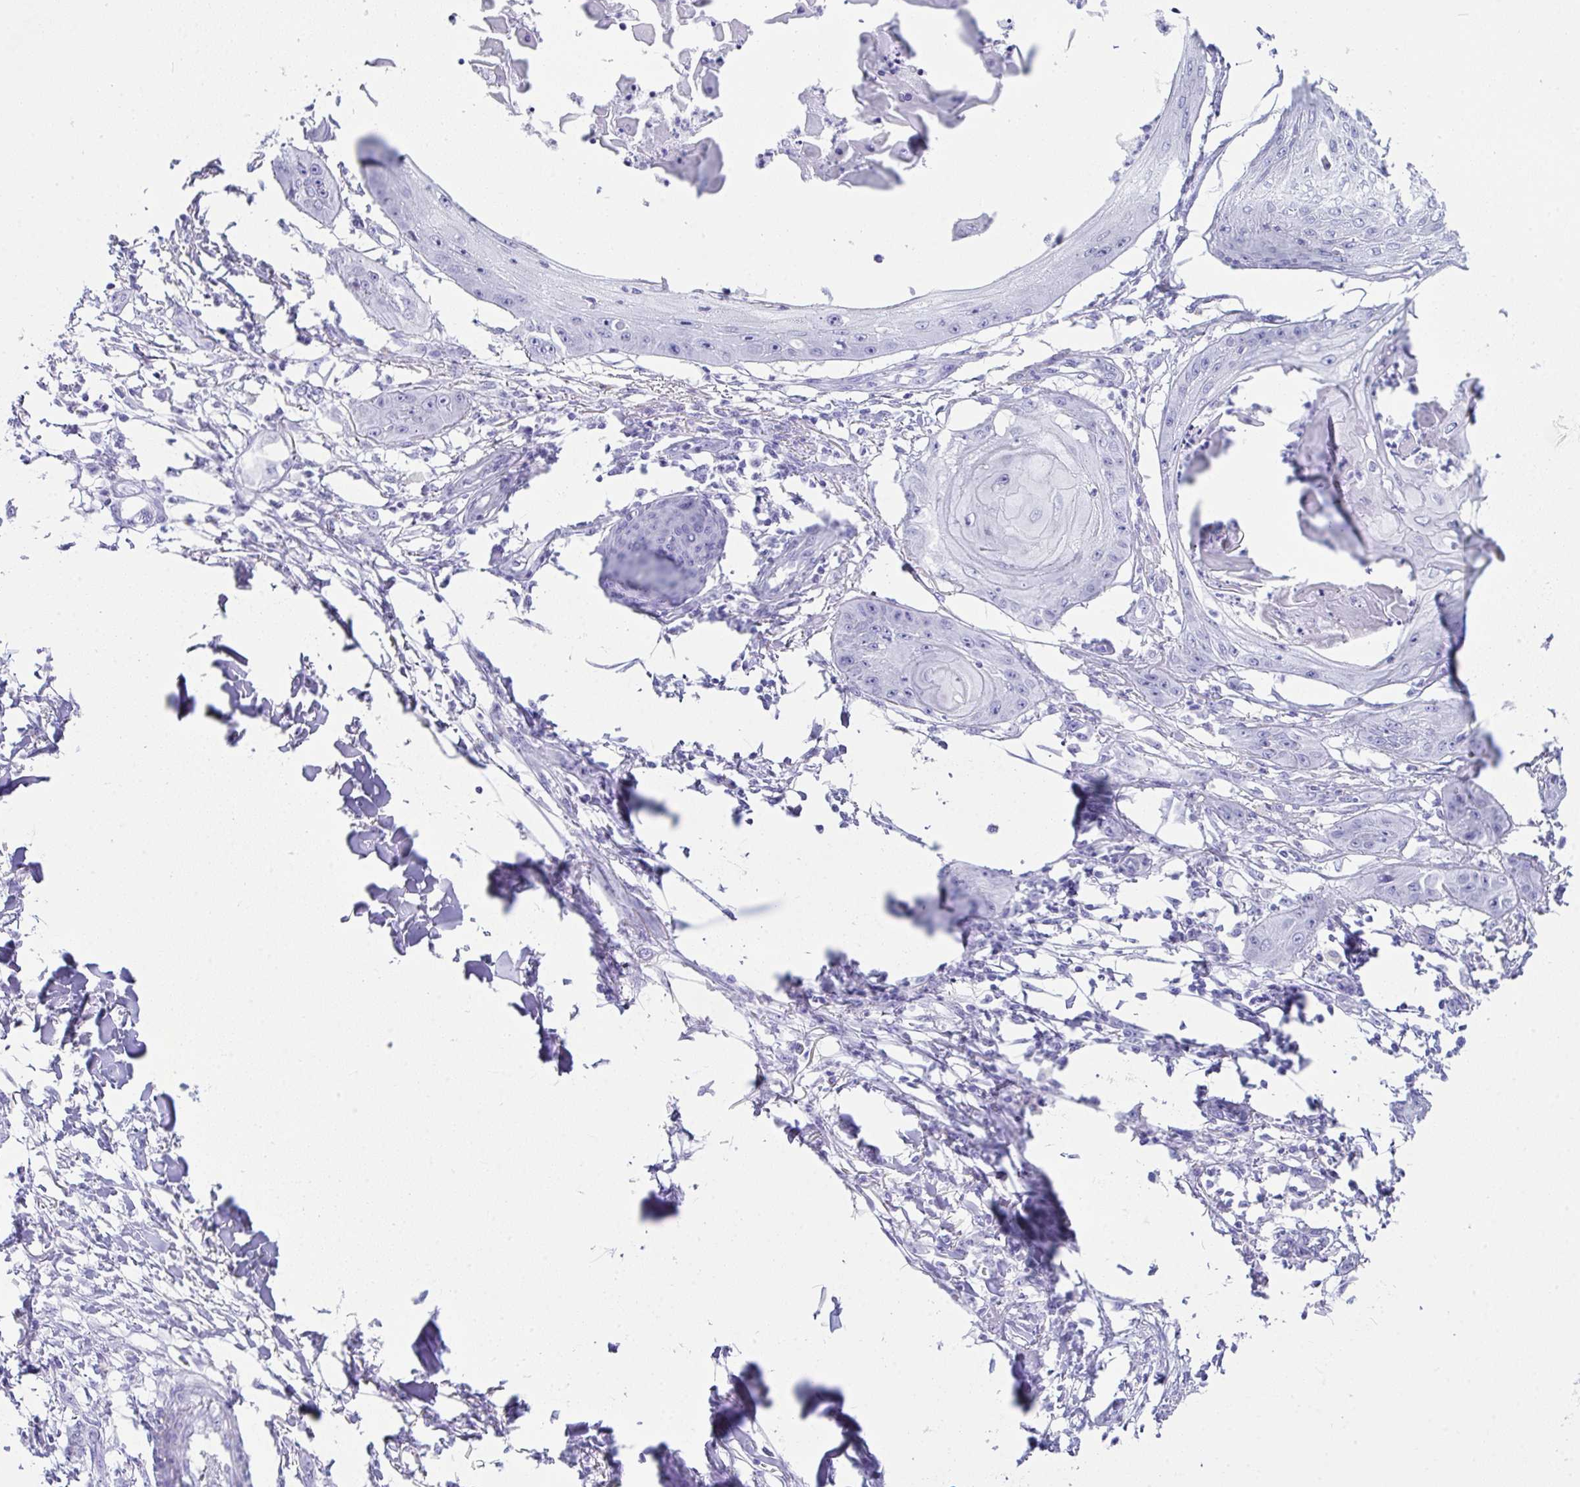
{"staining": {"intensity": "negative", "quantity": "none", "location": "none"}, "tissue": "skin cancer", "cell_type": "Tumor cells", "image_type": "cancer", "snomed": [{"axis": "morphology", "description": "Squamous cell carcinoma, NOS"}, {"axis": "topography", "description": "Skin"}], "caption": "Immunohistochemical staining of squamous cell carcinoma (skin) displays no significant positivity in tumor cells.", "gene": "LGALS4", "patient": {"sex": "male", "age": 70}}